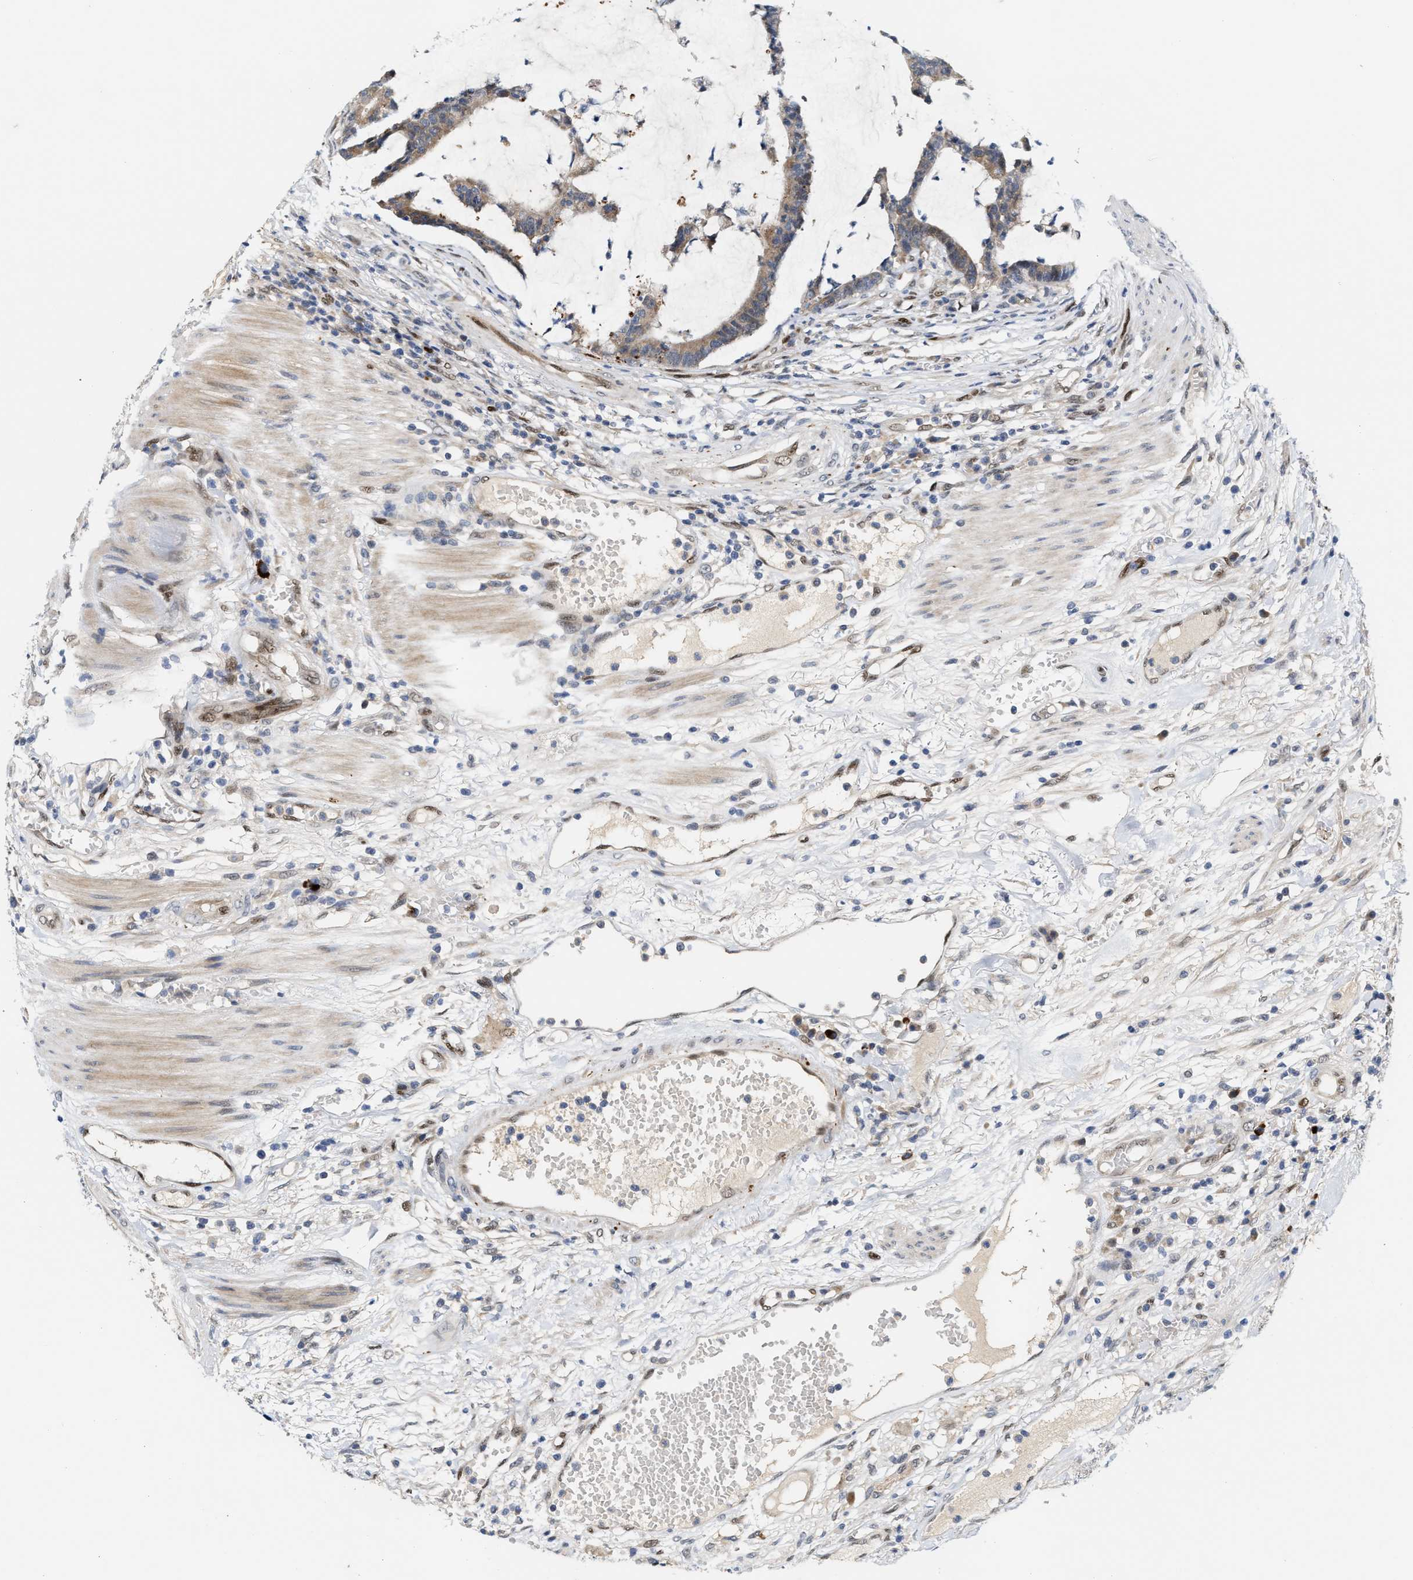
{"staining": {"intensity": "weak", "quantity": ">75%", "location": "cytoplasmic/membranous"}, "tissue": "colorectal cancer", "cell_type": "Tumor cells", "image_type": "cancer", "snomed": [{"axis": "morphology", "description": "Adenocarcinoma, NOS"}, {"axis": "topography", "description": "Colon"}], "caption": "The immunohistochemical stain highlights weak cytoplasmic/membranous staining in tumor cells of colorectal adenocarcinoma tissue.", "gene": "TCF4", "patient": {"sex": "female", "age": 84}}